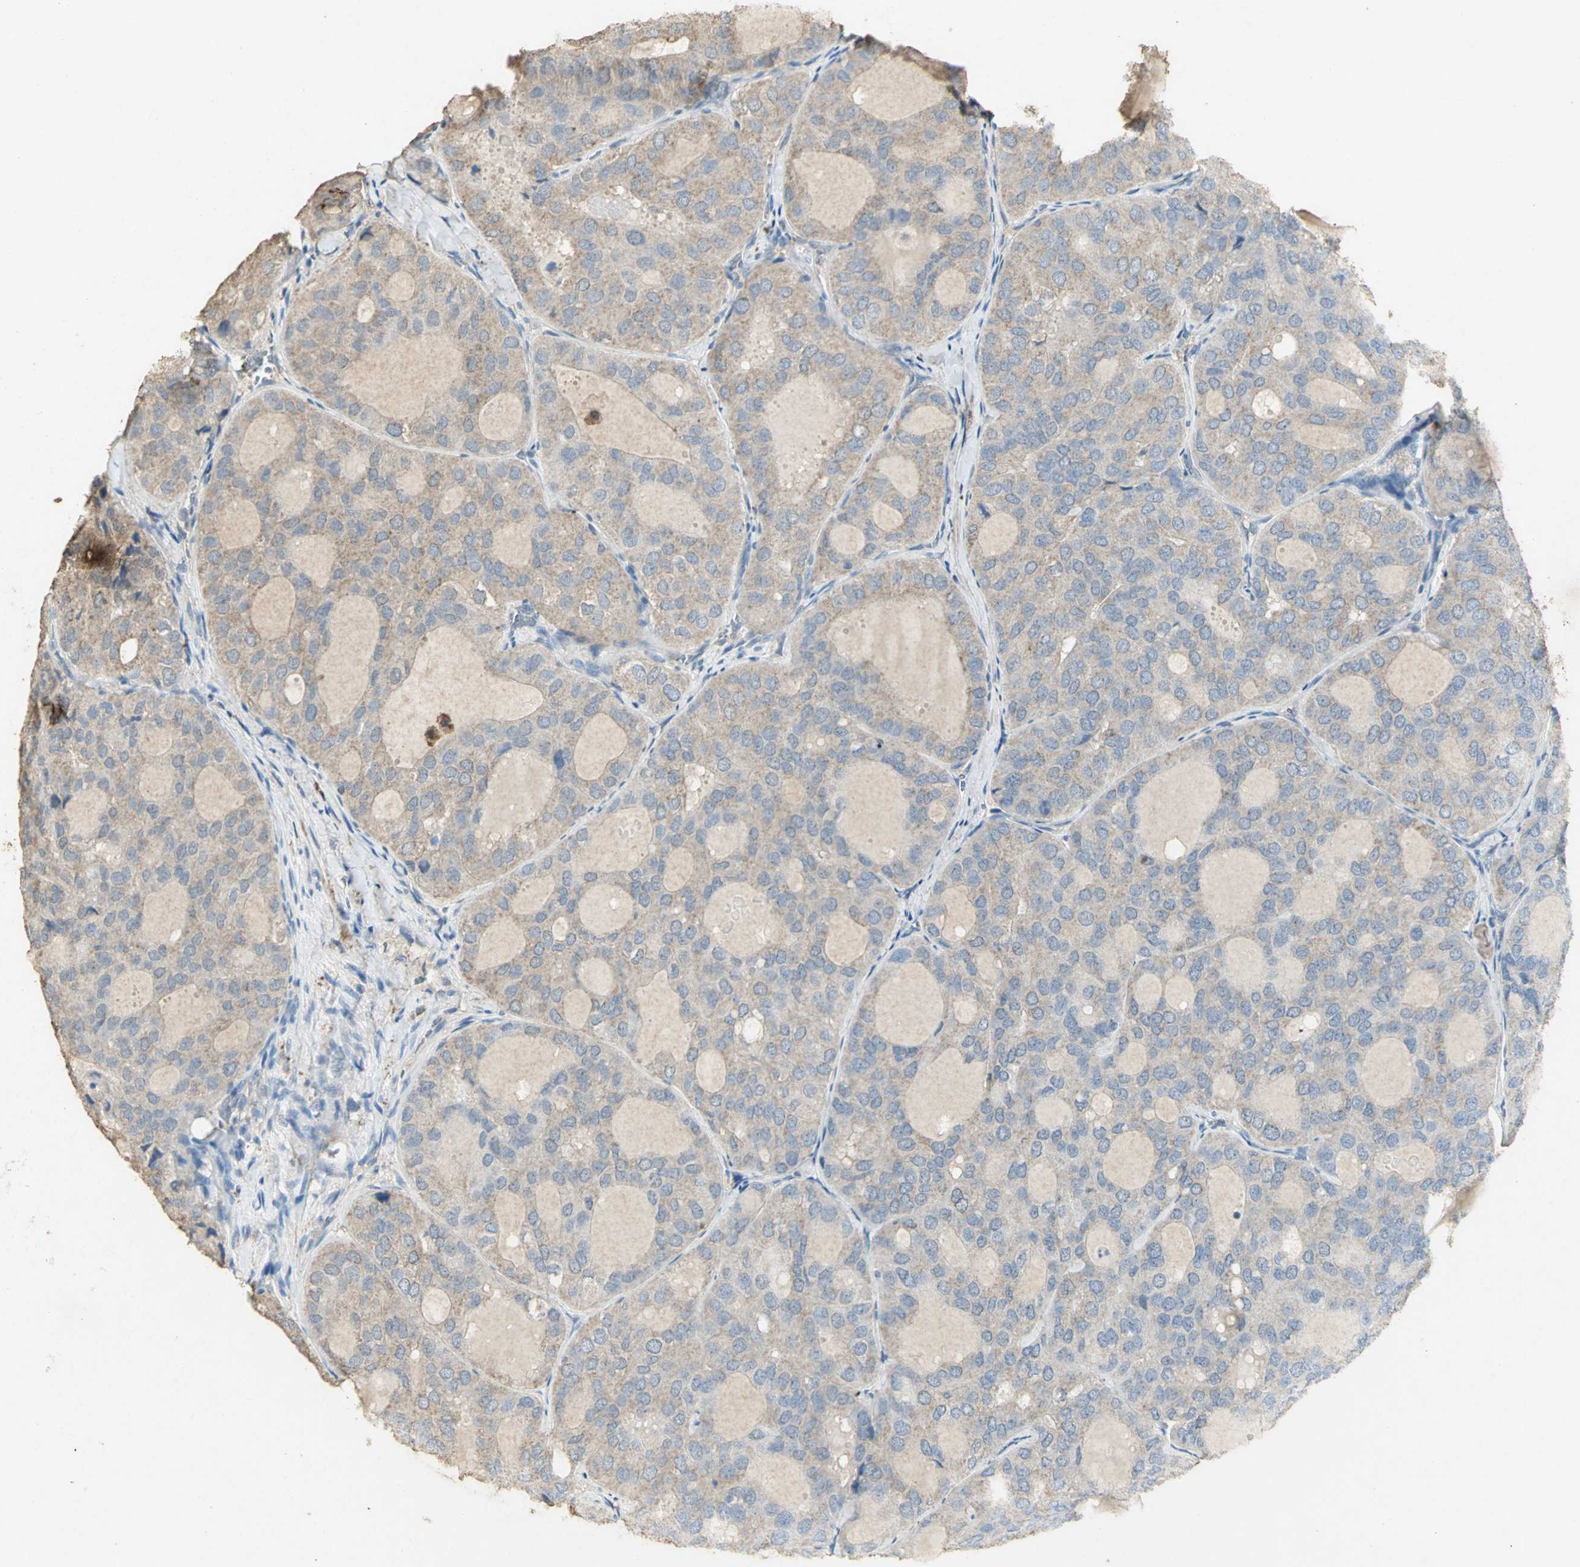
{"staining": {"intensity": "weak", "quantity": "25%-75%", "location": "cytoplasmic/membranous"}, "tissue": "thyroid cancer", "cell_type": "Tumor cells", "image_type": "cancer", "snomed": [{"axis": "morphology", "description": "Follicular adenoma carcinoma, NOS"}, {"axis": "topography", "description": "Thyroid gland"}], "caption": "Protein staining displays weak cytoplasmic/membranous positivity in about 25%-75% of tumor cells in thyroid cancer (follicular adenoma carcinoma). (DAB IHC, brown staining for protein, blue staining for nuclei).", "gene": "ASB9", "patient": {"sex": "male", "age": 75}}